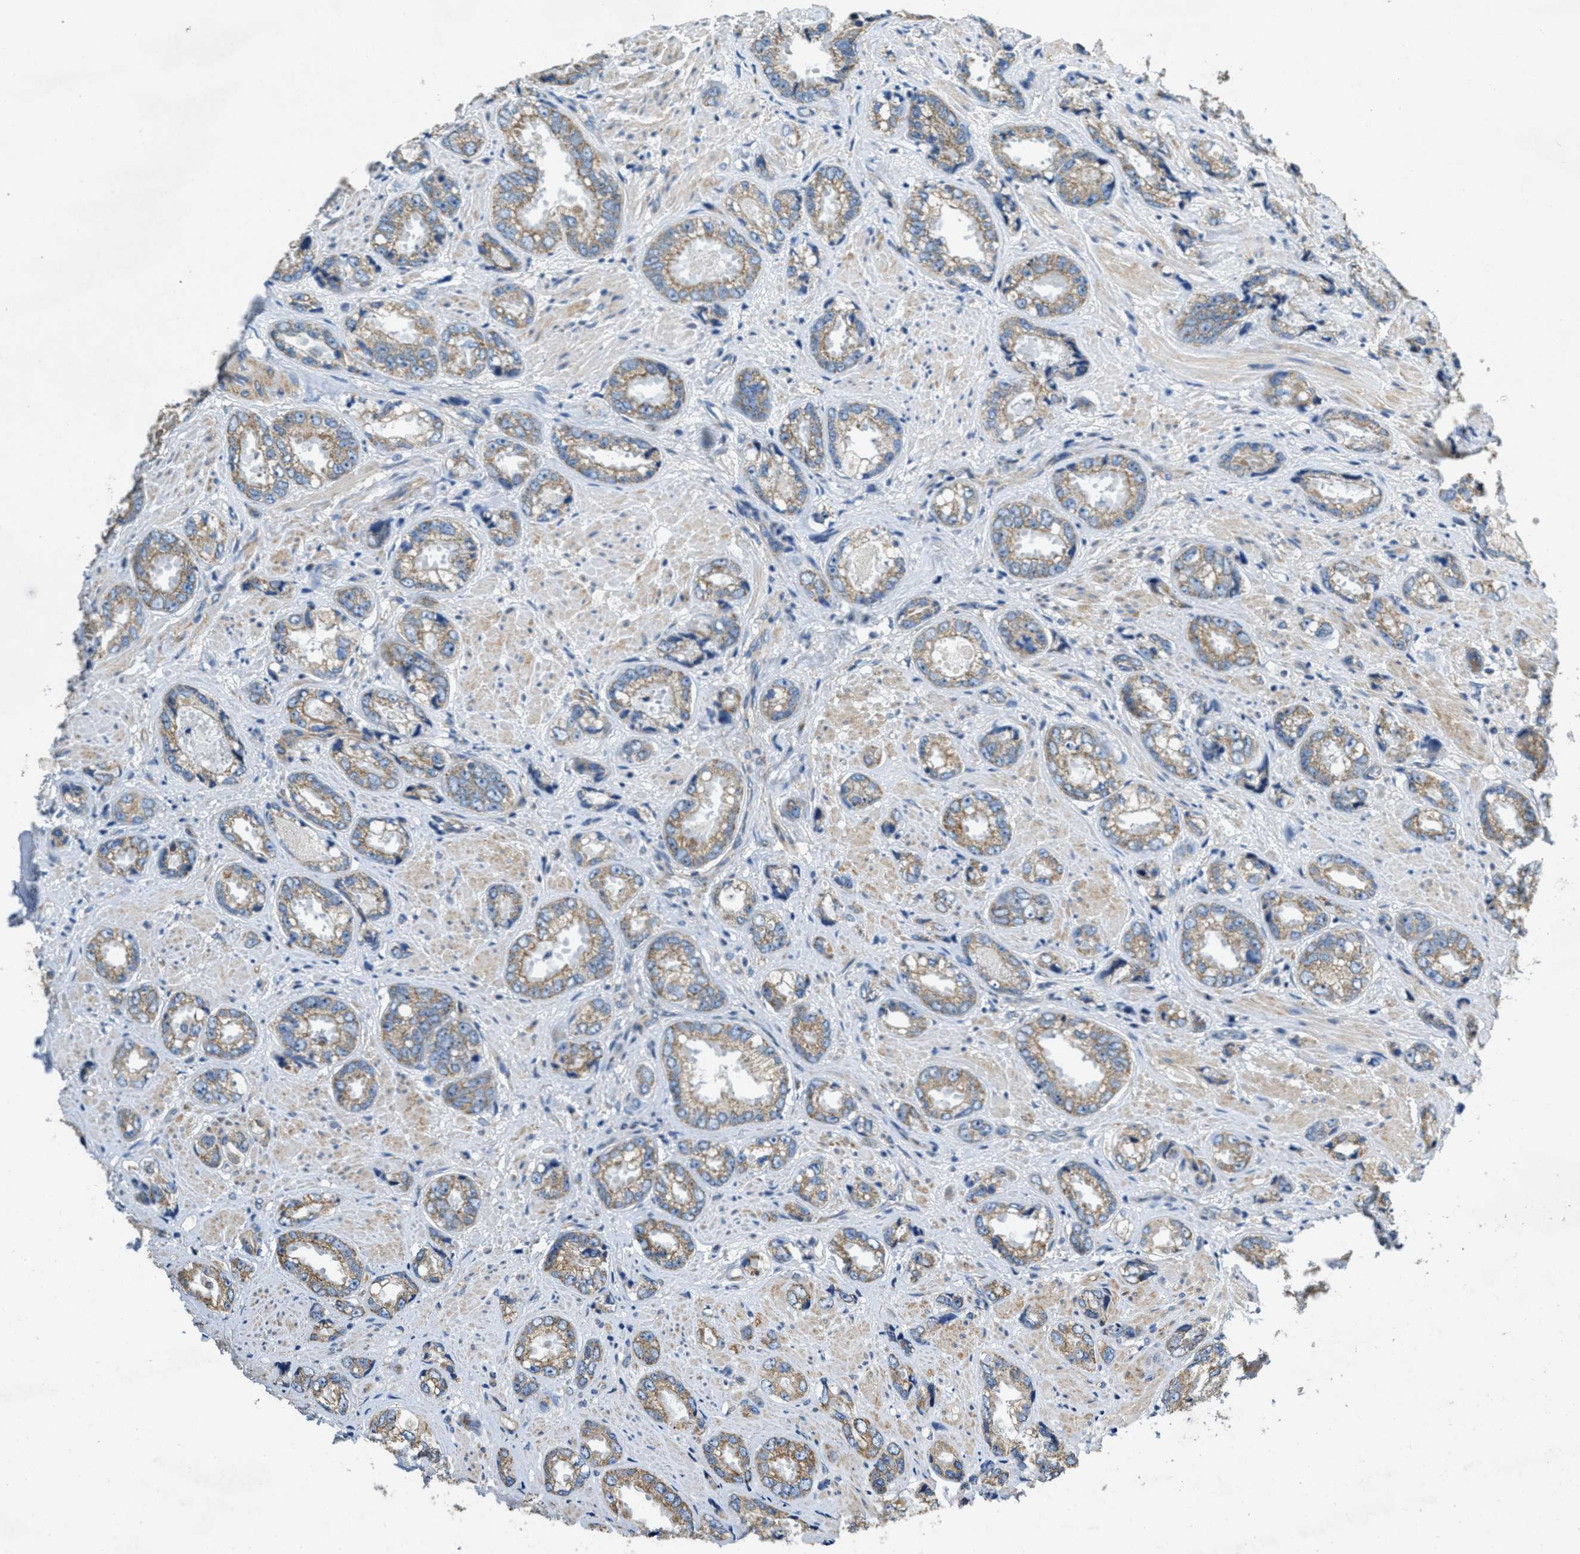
{"staining": {"intensity": "weak", "quantity": "25%-75%", "location": "cytoplasmic/membranous"}, "tissue": "prostate cancer", "cell_type": "Tumor cells", "image_type": "cancer", "snomed": [{"axis": "morphology", "description": "Adenocarcinoma, High grade"}, {"axis": "topography", "description": "Prostate"}], "caption": "Prostate adenocarcinoma (high-grade) stained with a protein marker demonstrates weak staining in tumor cells.", "gene": "TOMM70", "patient": {"sex": "male", "age": 61}}